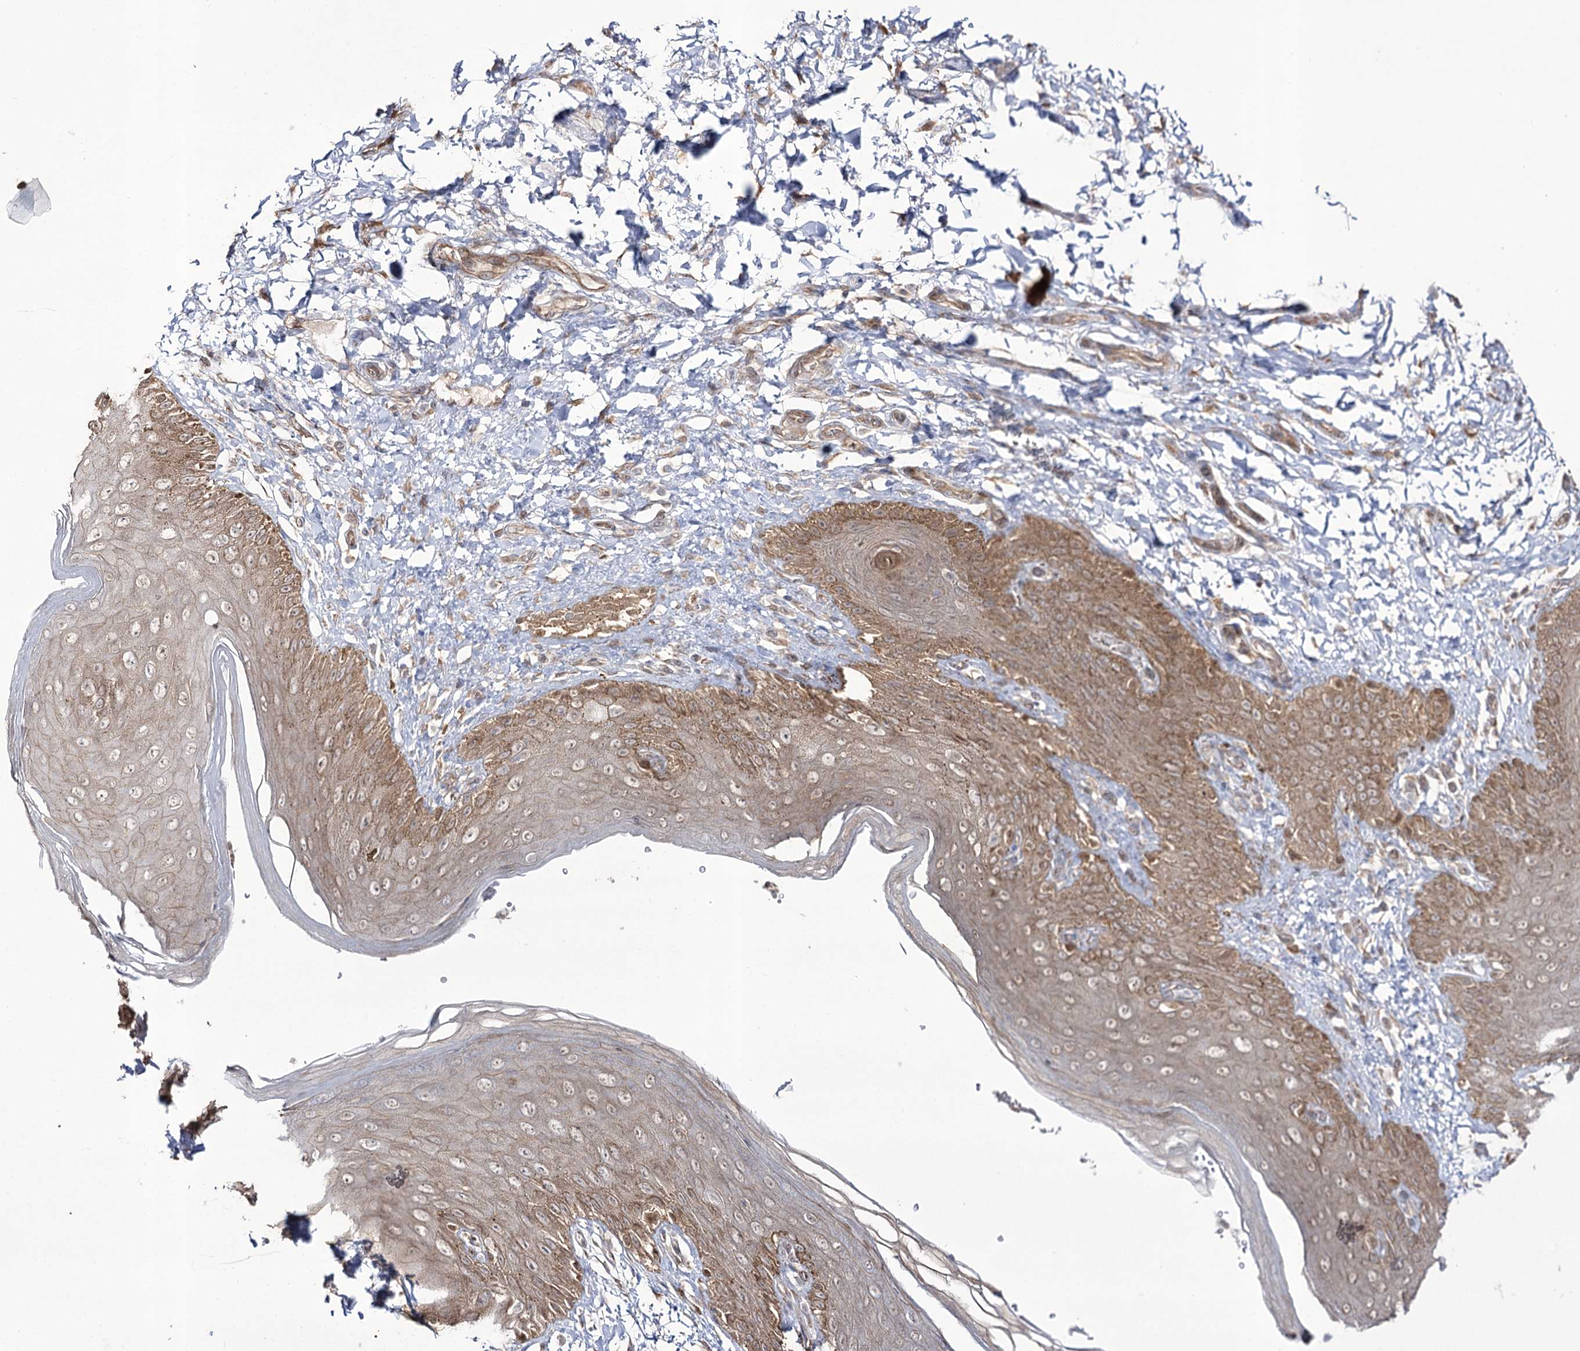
{"staining": {"intensity": "moderate", "quantity": ">75%", "location": "cytoplasmic/membranous"}, "tissue": "skin", "cell_type": "Epidermal cells", "image_type": "normal", "snomed": [{"axis": "morphology", "description": "Normal tissue, NOS"}, {"axis": "topography", "description": "Anal"}], "caption": "A micrograph of skin stained for a protein reveals moderate cytoplasmic/membranous brown staining in epidermal cells. Using DAB (3,3'-diaminobenzidine) (brown) and hematoxylin (blue) stains, captured at high magnification using brightfield microscopy.", "gene": "REXO2", "patient": {"sex": "male", "age": 44}}